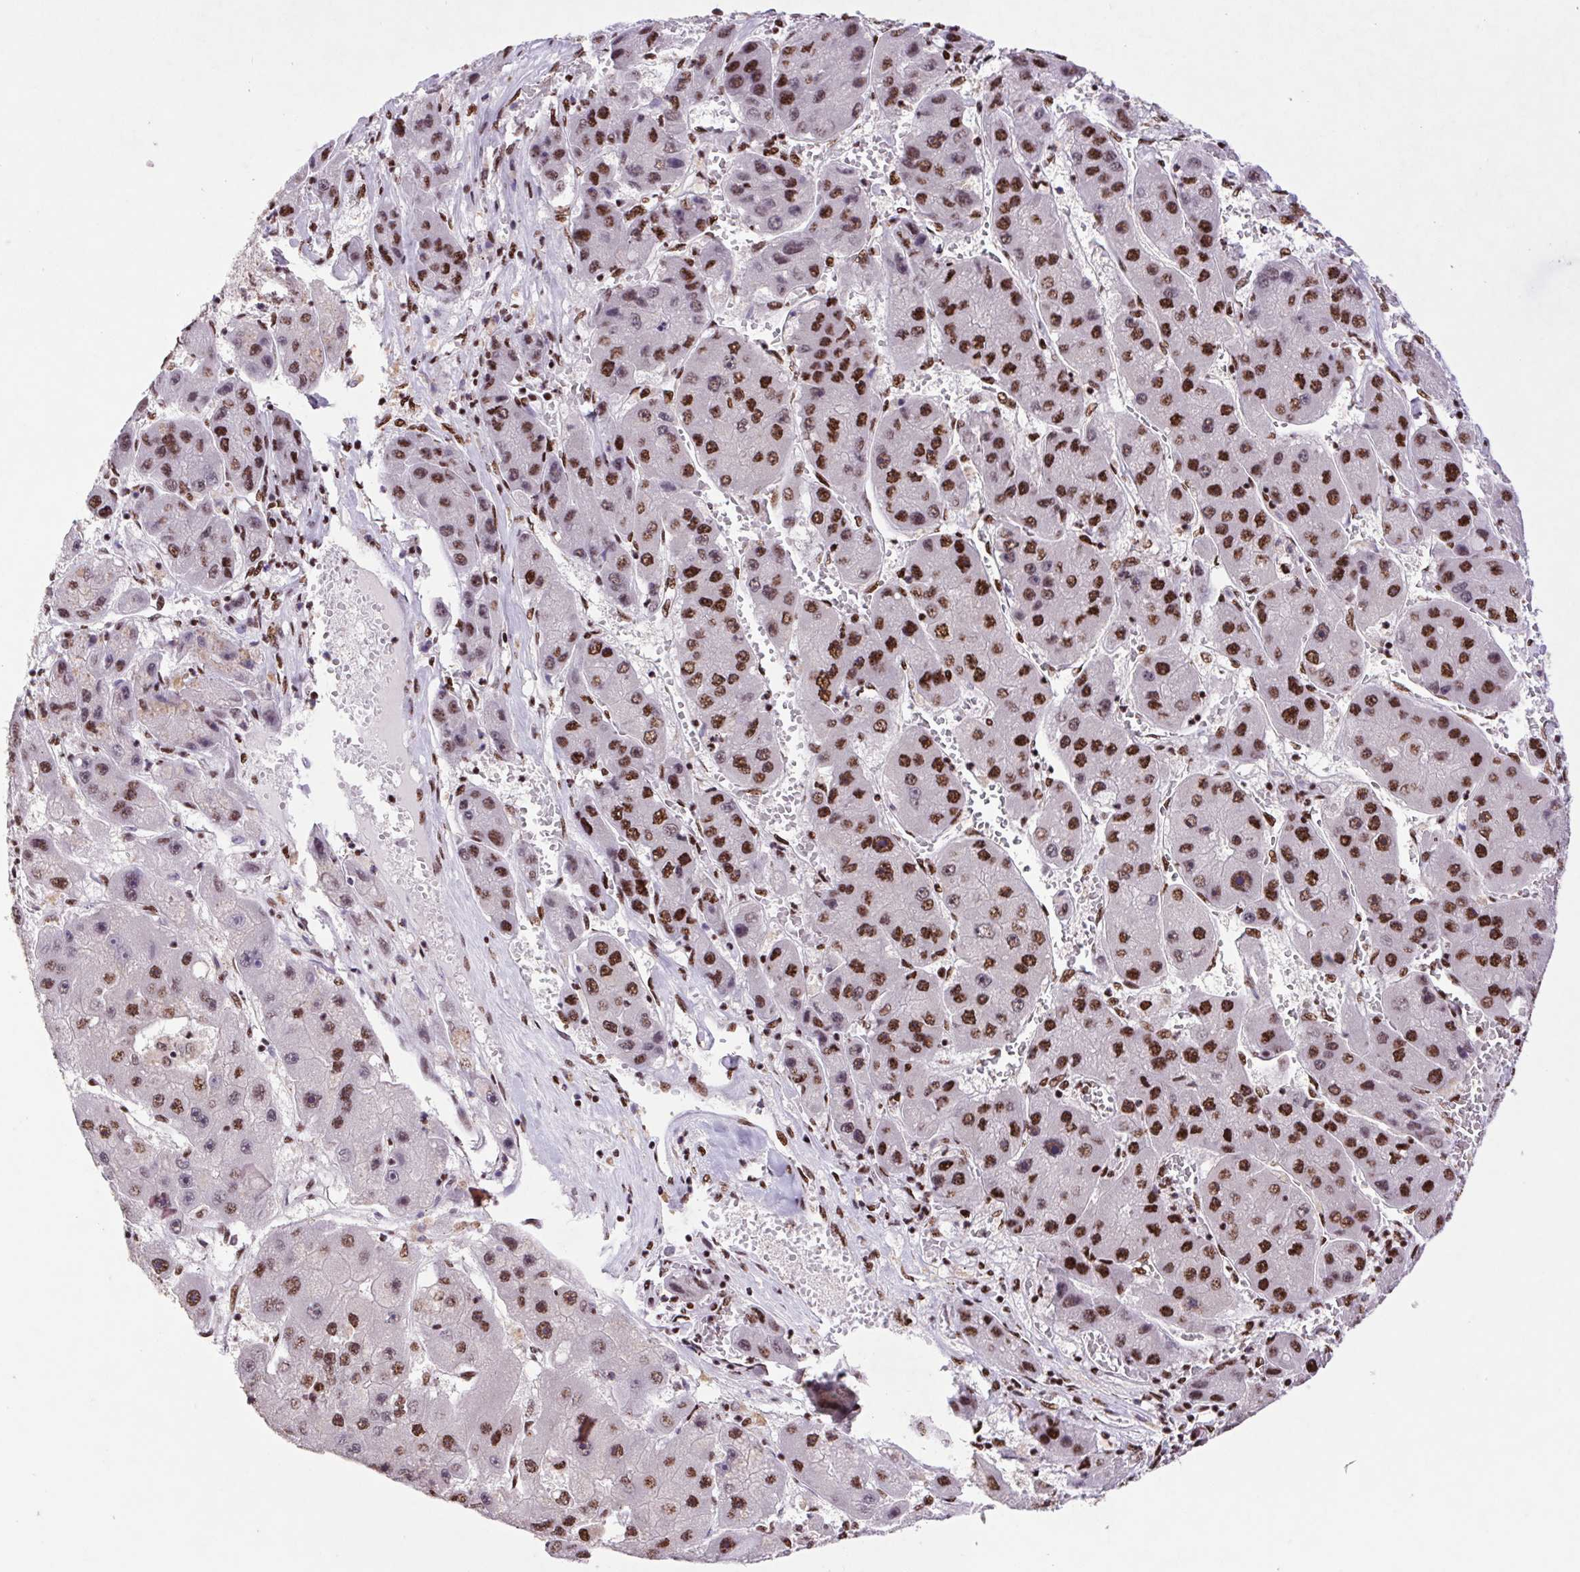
{"staining": {"intensity": "strong", "quantity": ">75%", "location": "nuclear"}, "tissue": "liver cancer", "cell_type": "Tumor cells", "image_type": "cancer", "snomed": [{"axis": "morphology", "description": "Carcinoma, Hepatocellular, NOS"}, {"axis": "topography", "description": "Liver"}], "caption": "Human liver cancer stained for a protein (brown) demonstrates strong nuclear positive staining in about >75% of tumor cells.", "gene": "LDLRAD4", "patient": {"sex": "female", "age": 61}}